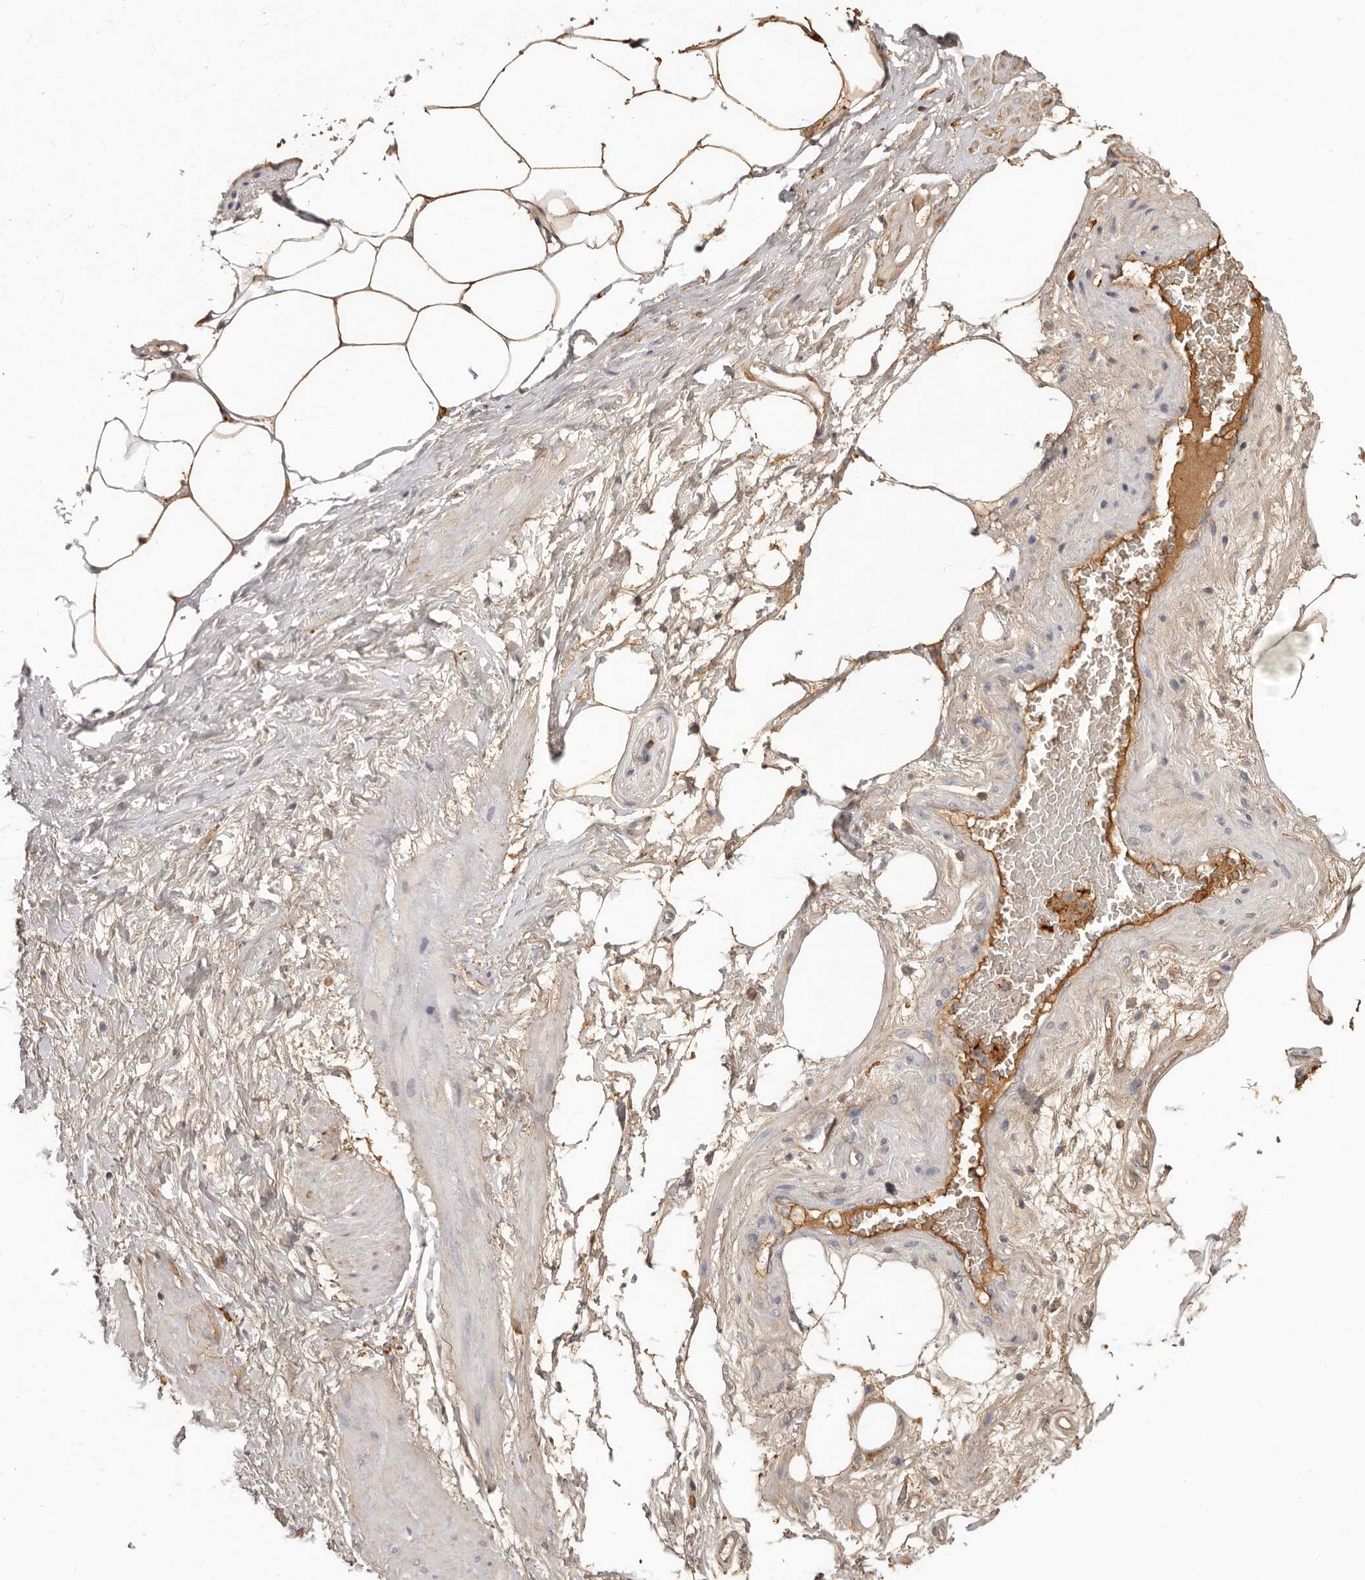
{"staining": {"intensity": "moderate", "quantity": ">75%", "location": "cytoplasmic/membranous"}, "tissue": "adipose tissue", "cell_type": "Adipocytes", "image_type": "normal", "snomed": [{"axis": "morphology", "description": "Normal tissue, NOS"}, {"axis": "morphology", "description": "Adenocarcinoma, Low grade"}, {"axis": "topography", "description": "Prostate"}, {"axis": "topography", "description": "Peripheral nerve tissue"}], "caption": "Immunohistochemistry (DAB) staining of unremarkable human adipose tissue displays moderate cytoplasmic/membranous protein staining in approximately >75% of adipocytes. Nuclei are stained in blue.", "gene": "OTUD3", "patient": {"sex": "male", "age": 63}}